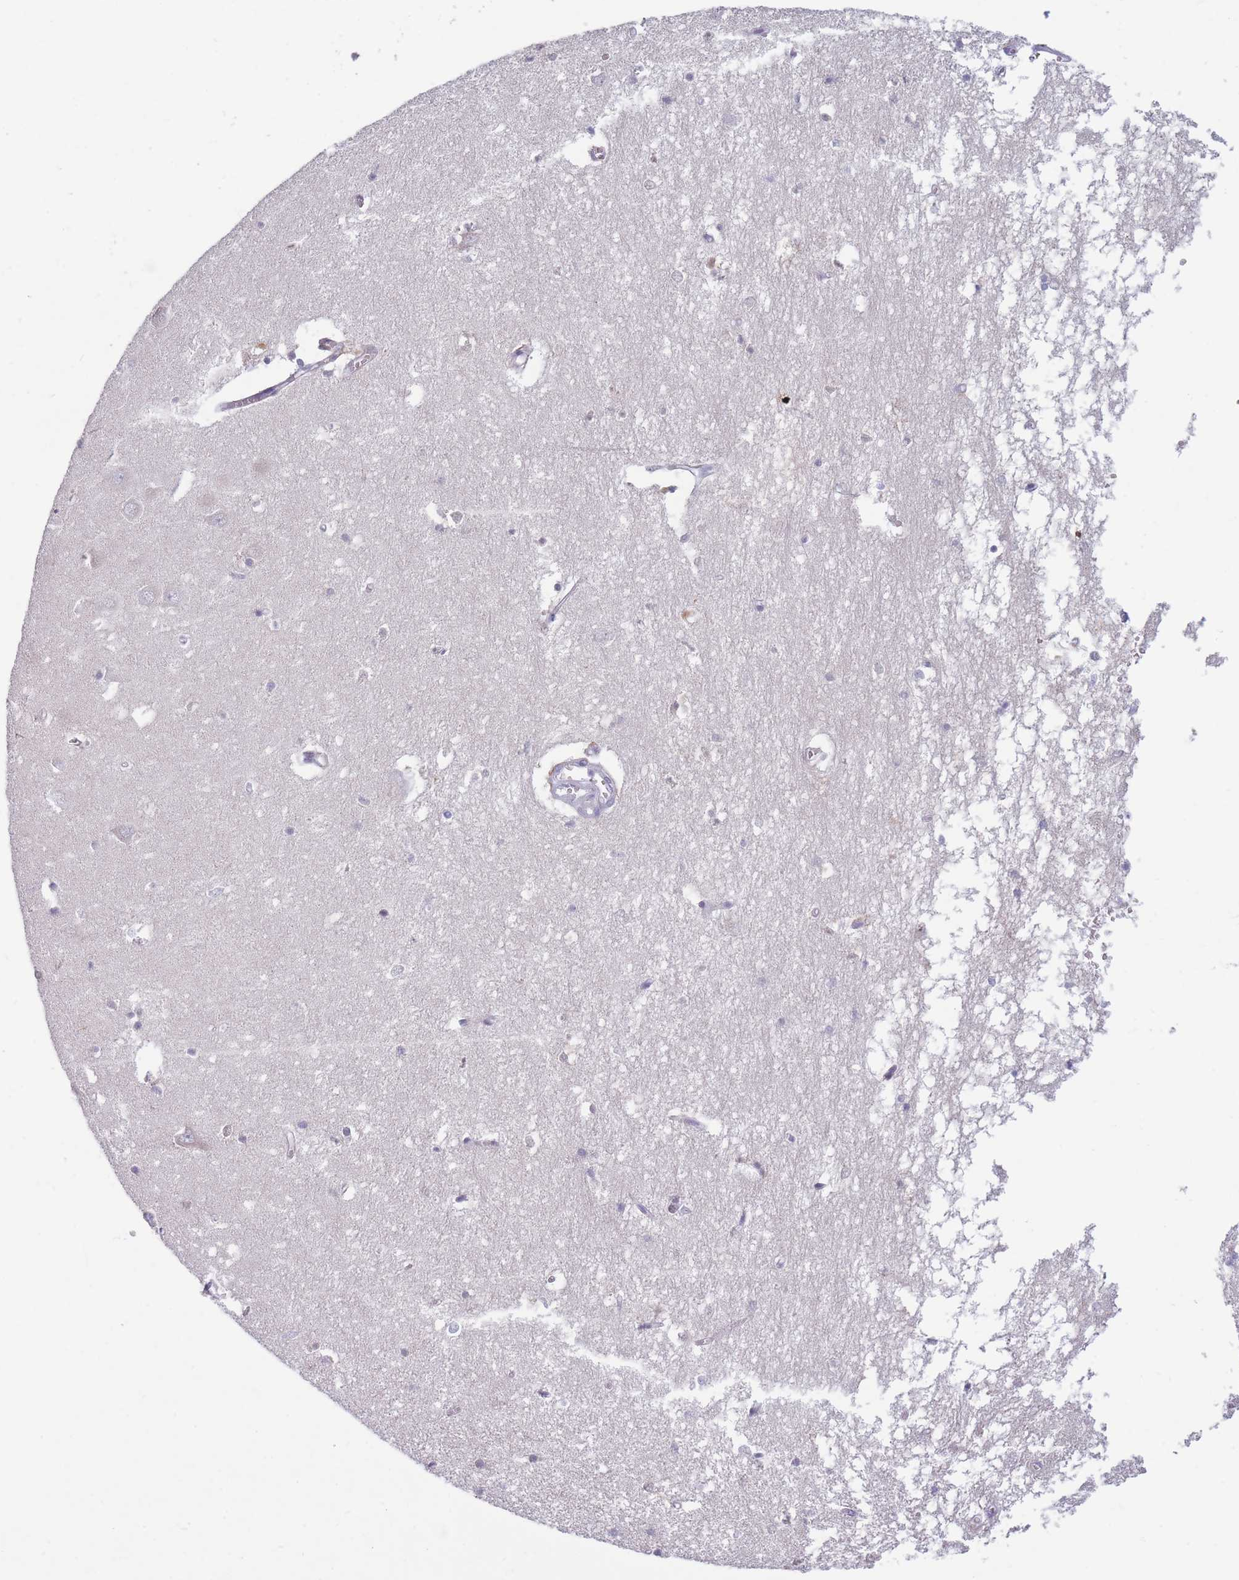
{"staining": {"intensity": "weak", "quantity": "<25%", "location": "nuclear"}, "tissue": "hippocampus", "cell_type": "Glial cells", "image_type": "normal", "snomed": [{"axis": "morphology", "description": "Normal tissue, NOS"}, {"axis": "topography", "description": "Hippocampus"}], "caption": "Immunohistochemistry image of benign human hippocampus stained for a protein (brown), which demonstrates no staining in glial cells. The staining was performed using DAB (3,3'-diaminobenzidine) to visualize the protein expression in brown, while the nuclei were stained in blue with hematoxylin (Magnification: 20x).", "gene": "ARID3B", "patient": {"sex": "male", "age": 70}}